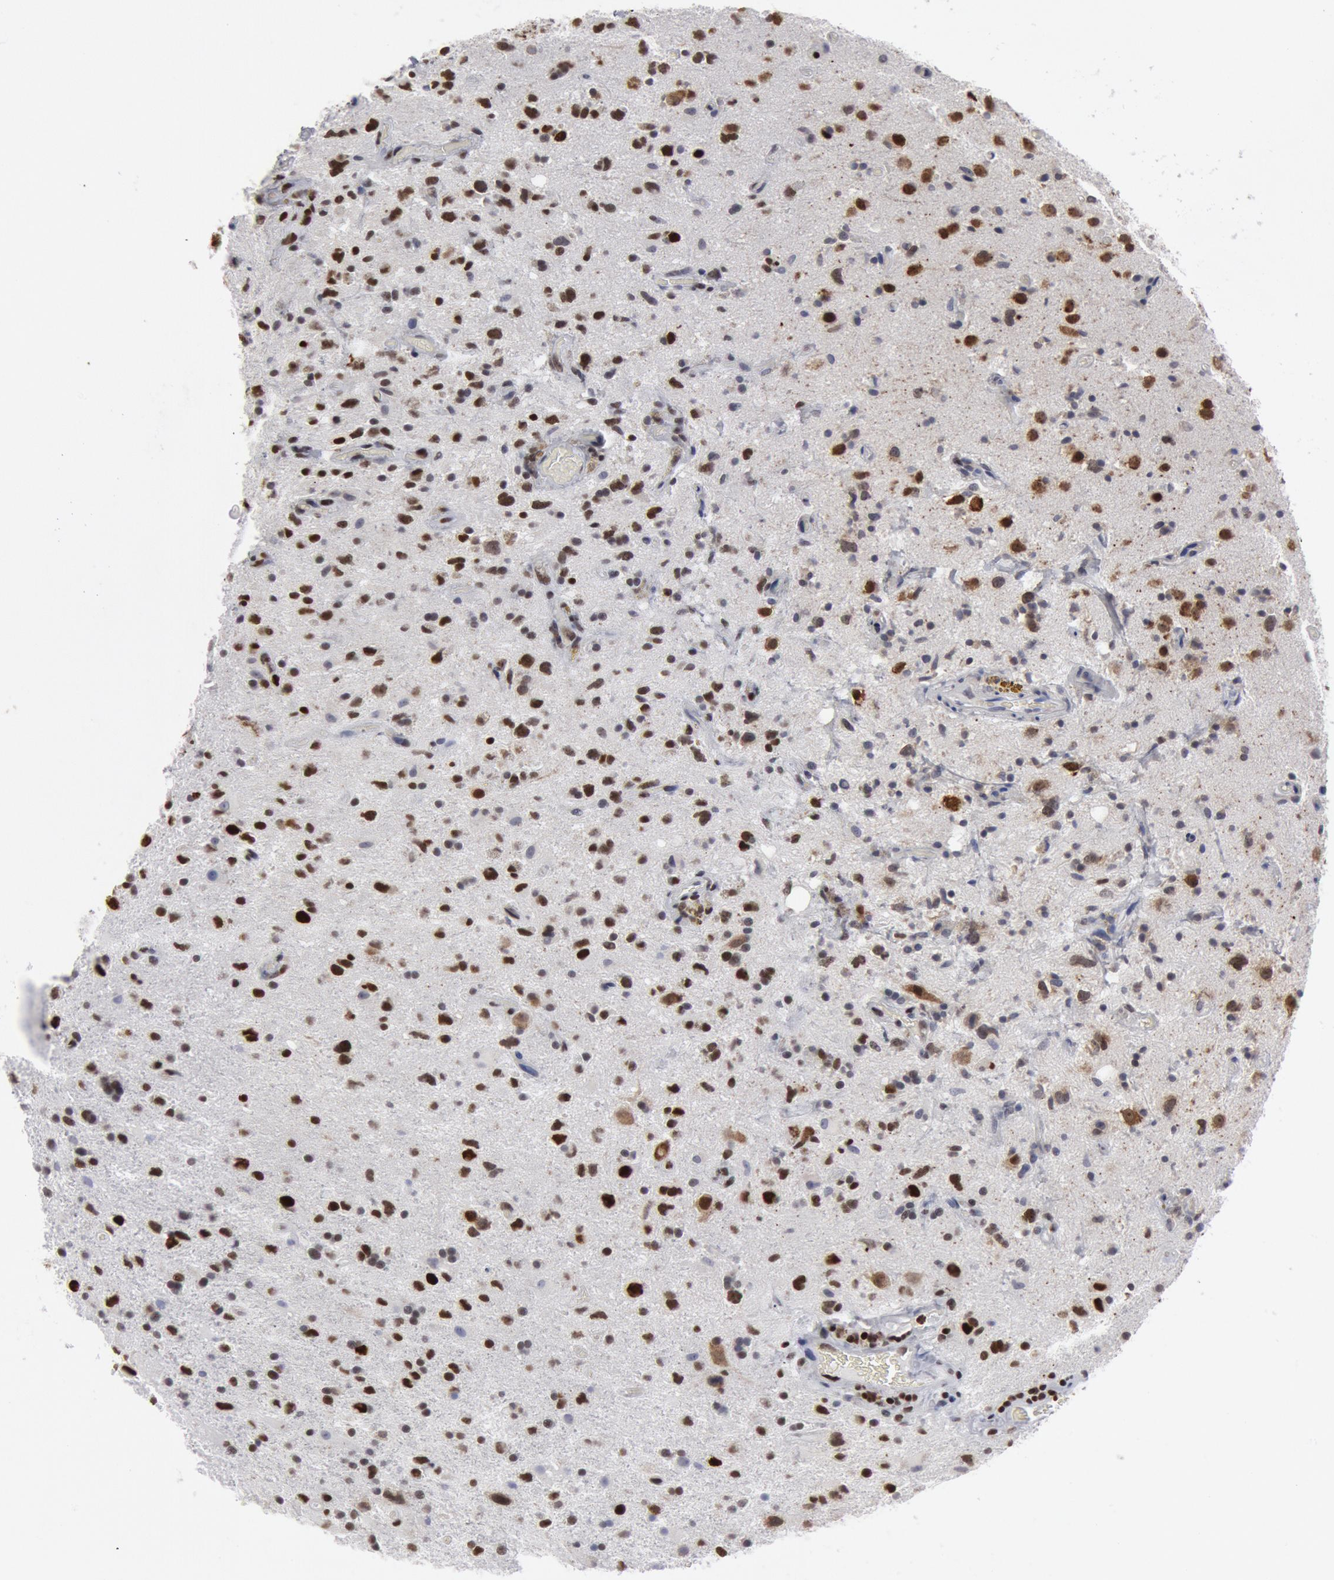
{"staining": {"intensity": "strong", "quantity": ">75%", "location": "nuclear"}, "tissue": "glioma", "cell_type": "Tumor cells", "image_type": "cancer", "snomed": [{"axis": "morphology", "description": "Glioma, malignant, High grade"}, {"axis": "topography", "description": "Brain"}], "caption": "Immunohistochemistry micrograph of neoplastic tissue: human malignant high-grade glioma stained using IHC displays high levels of strong protein expression localized specifically in the nuclear of tumor cells, appearing as a nuclear brown color.", "gene": "SUB1", "patient": {"sex": "male", "age": 48}}